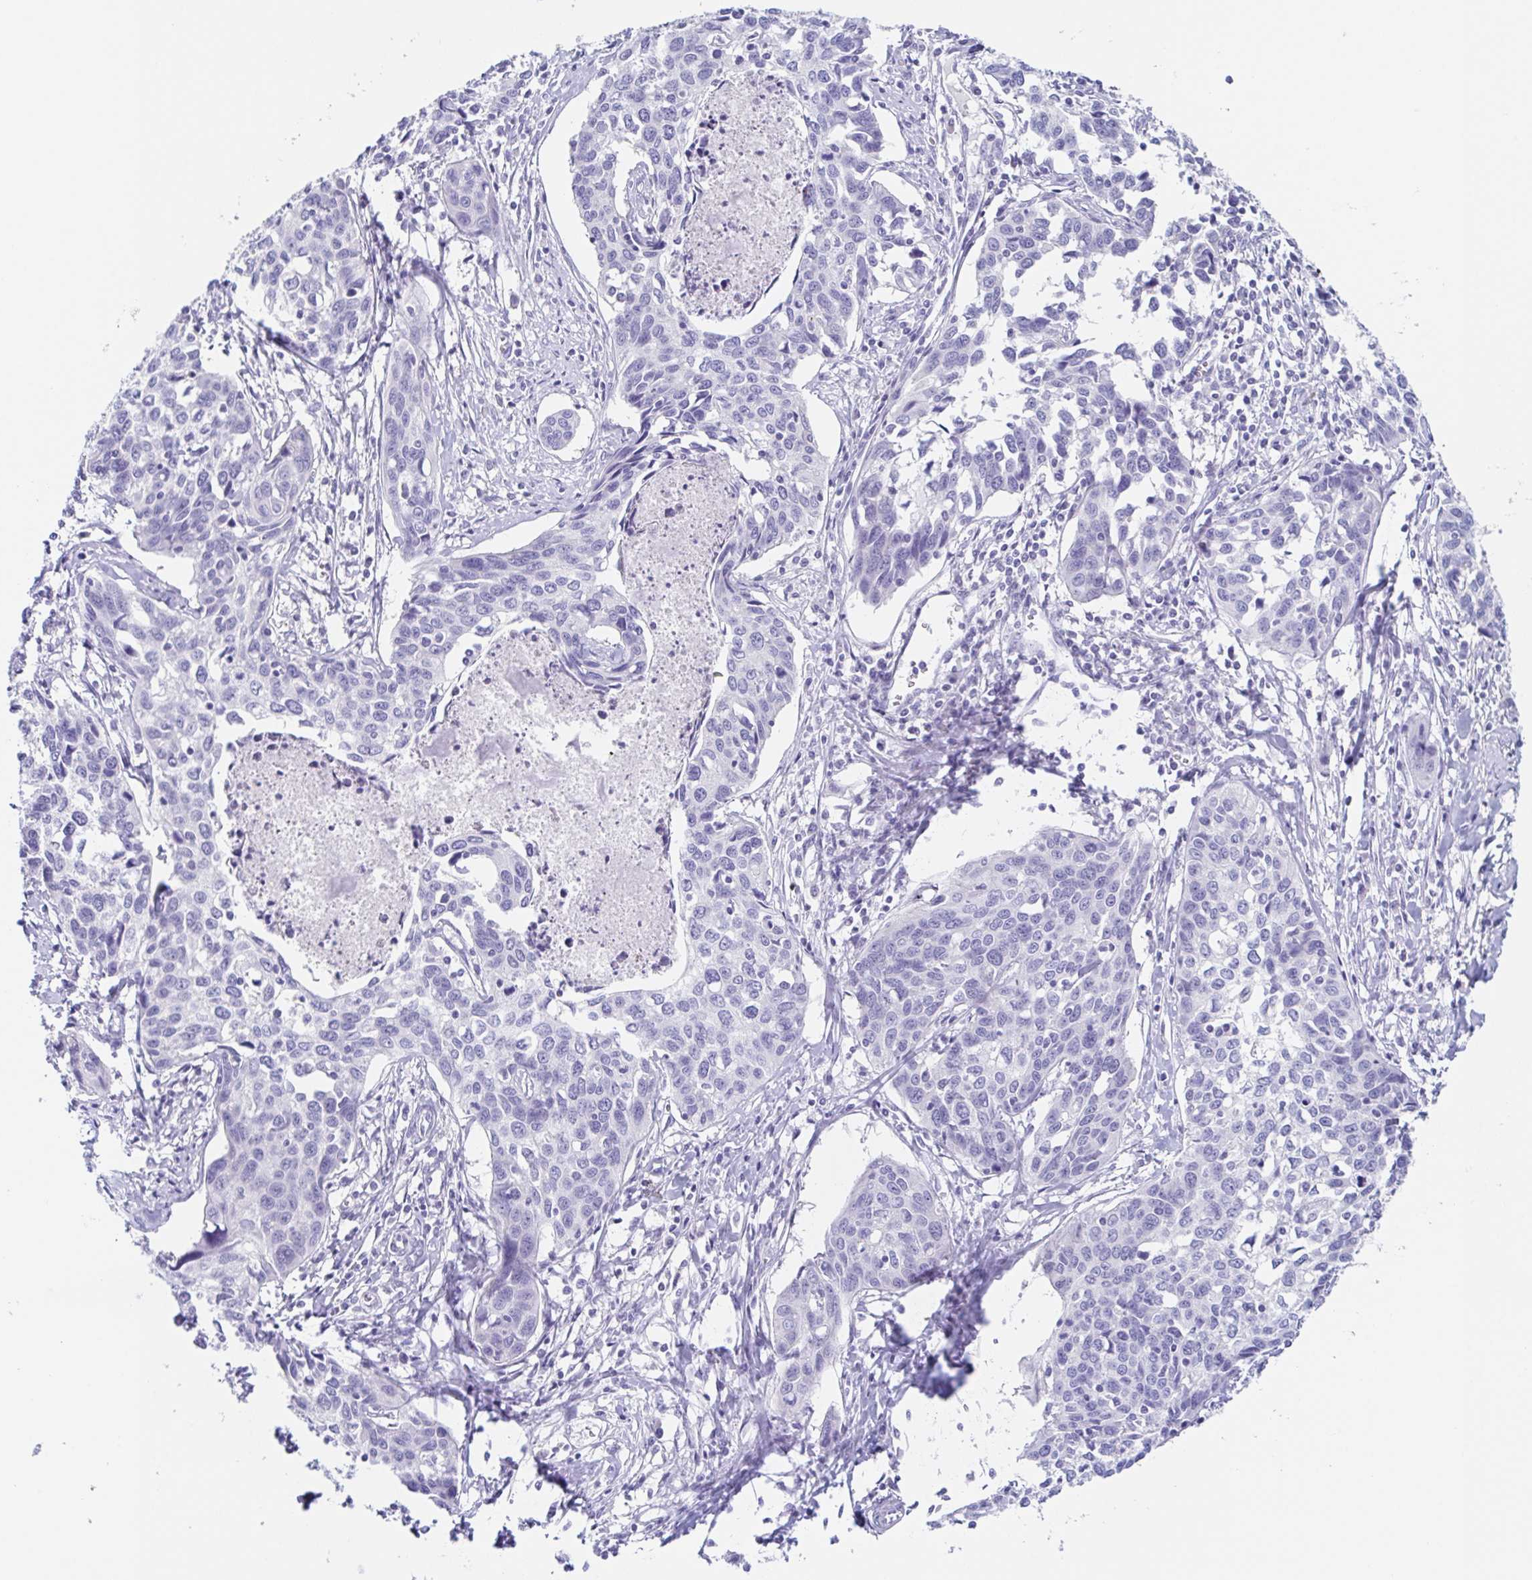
{"staining": {"intensity": "negative", "quantity": "none", "location": "none"}, "tissue": "cervical cancer", "cell_type": "Tumor cells", "image_type": "cancer", "snomed": [{"axis": "morphology", "description": "Squamous cell carcinoma, NOS"}, {"axis": "topography", "description": "Cervix"}], "caption": "This is a image of immunohistochemistry (IHC) staining of squamous cell carcinoma (cervical), which shows no positivity in tumor cells.", "gene": "HTR2A", "patient": {"sex": "female", "age": 31}}